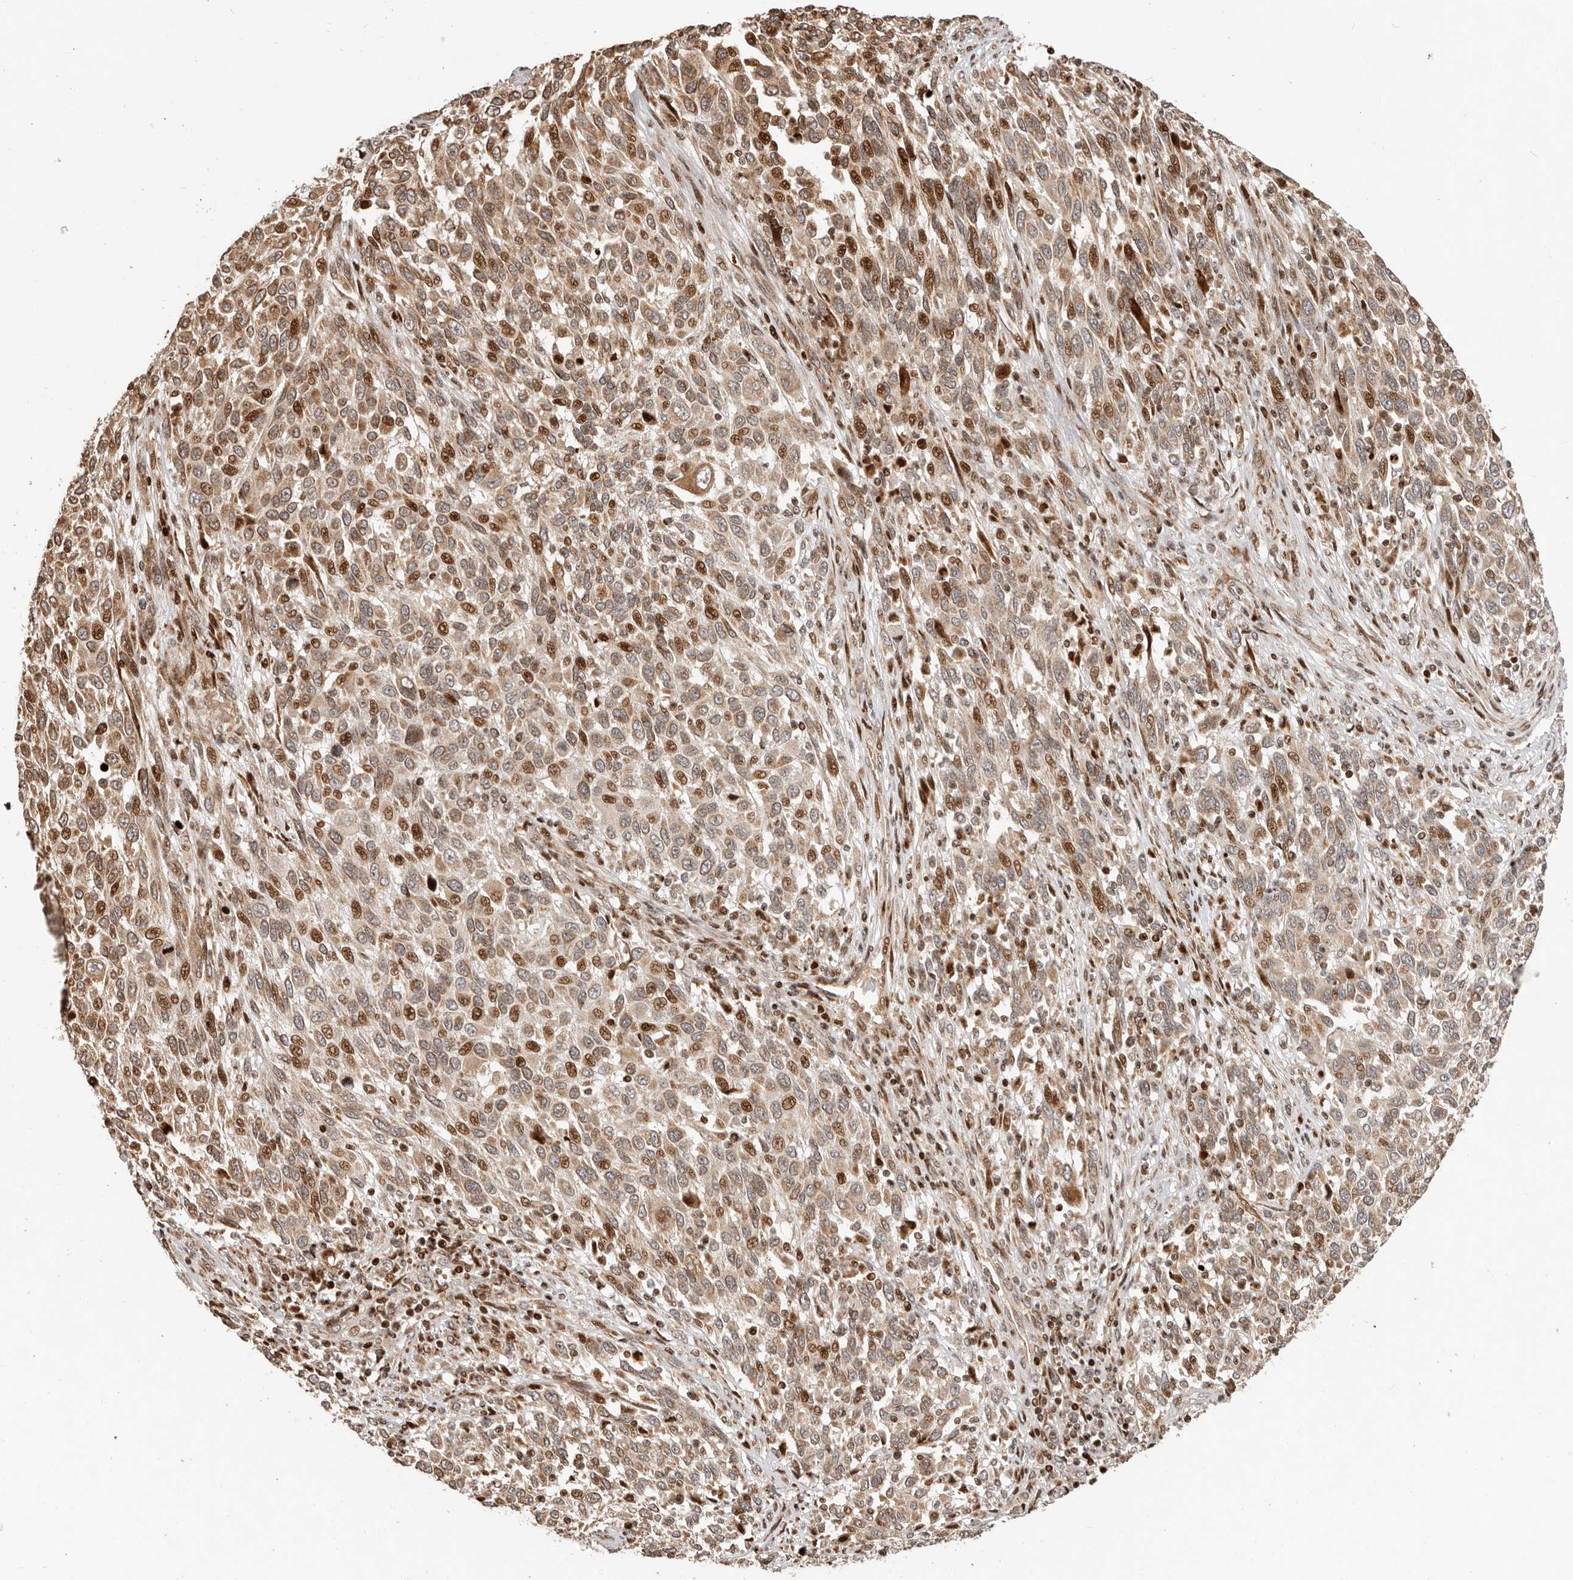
{"staining": {"intensity": "strong", "quantity": "25%-75%", "location": "nuclear"}, "tissue": "melanoma", "cell_type": "Tumor cells", "image_type": "cancer", "snomed": [{"axis": "morphology", "description": "Malignant melanoma, Metastatic site"}, {"axis": "topography", "description": "Lymph node"}], "caption": "Human melanoma stained with a protein marker displays strong staining in tumor cells.", "gene": "TRIM4", "patient": {"sex": "male", "age": 61}}